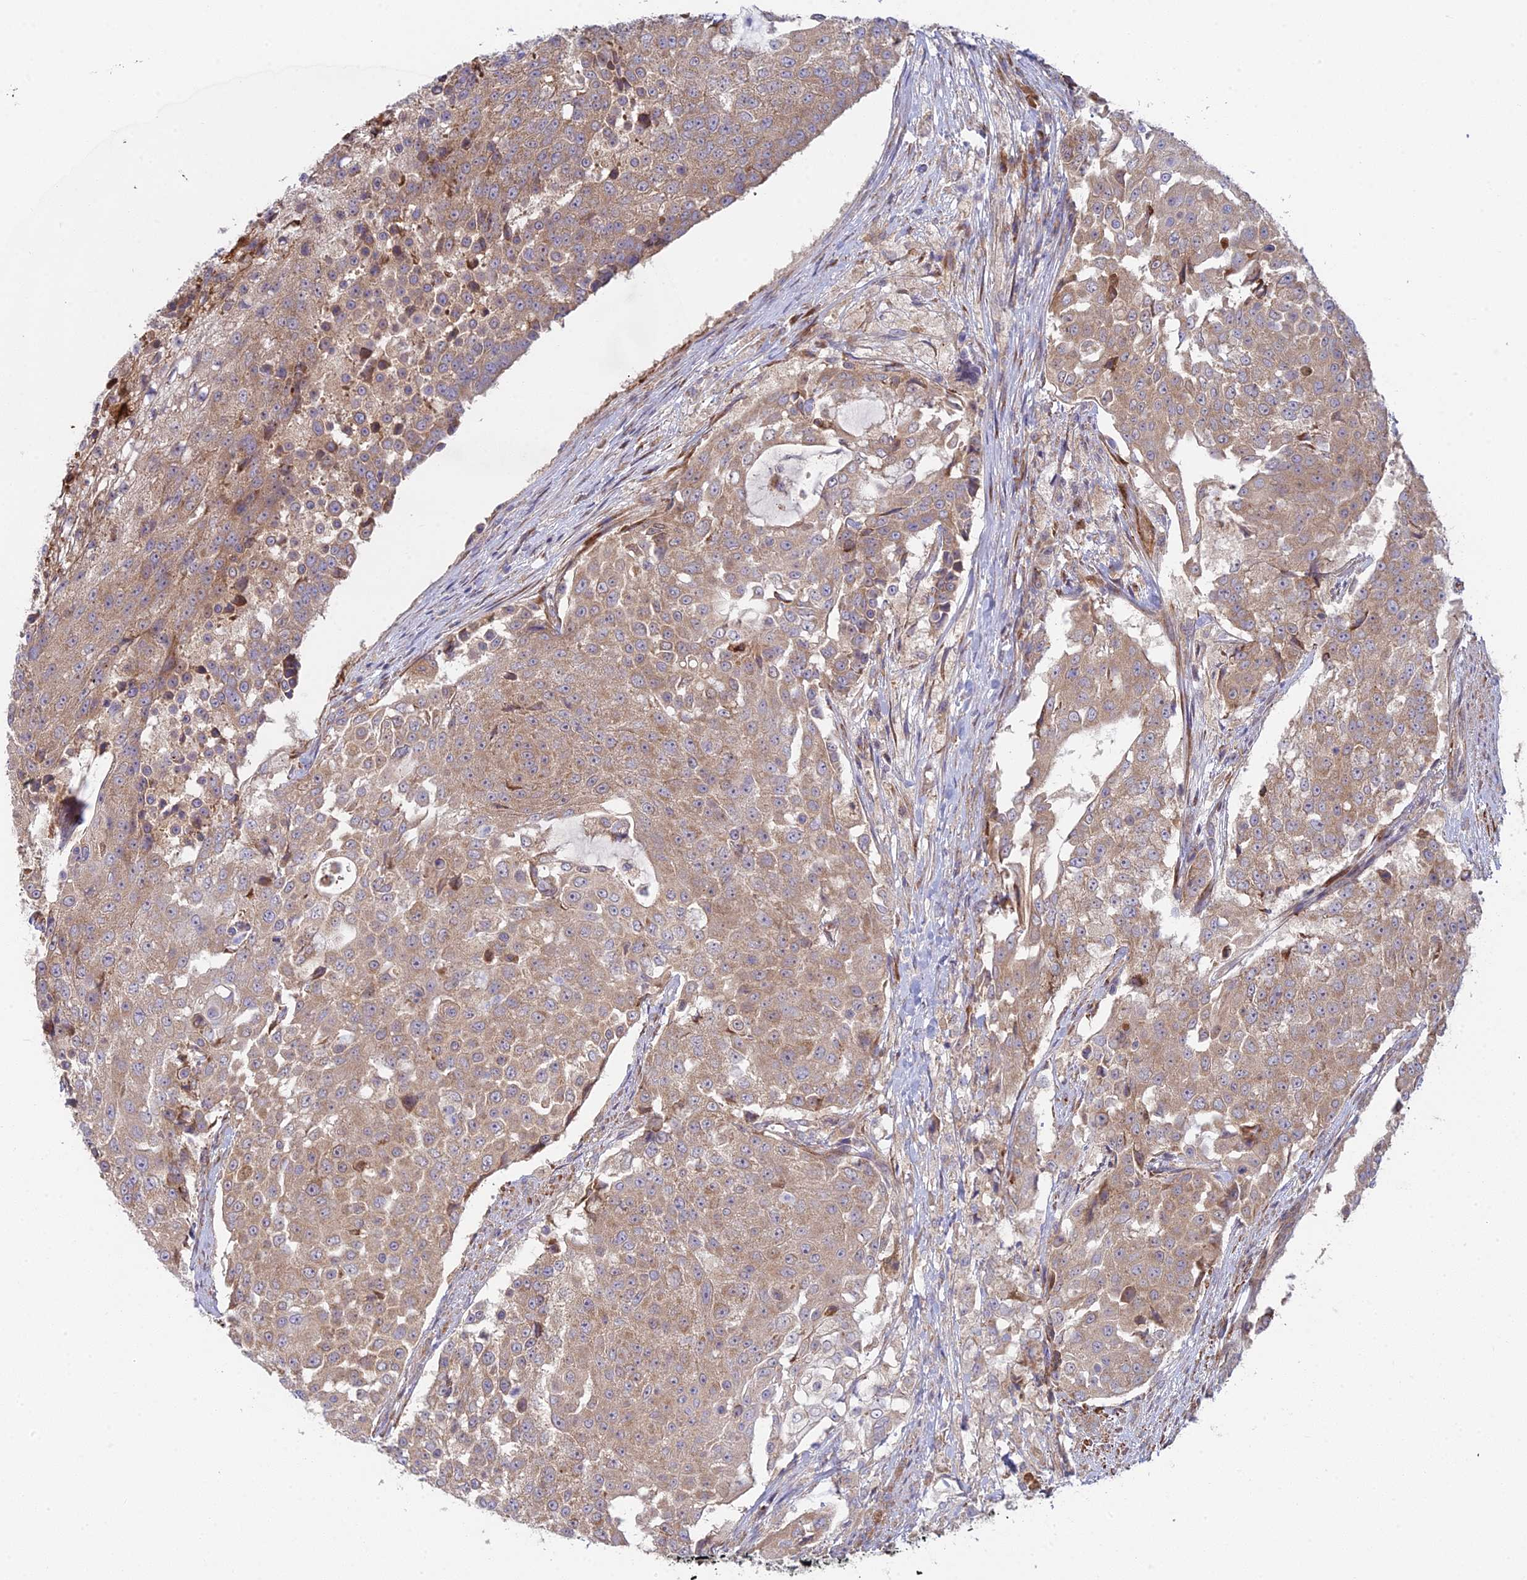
{"staining": {"intensity": "weak", "quantity": ">75%", "location": "cytoplasmic/membranous"}, "tissue": "urothelial cancer", "cell_type": "Tumor cells", "image_type": "cancer", "snomed": [{"axis": "morphology", "description": "Urothelial carcinoma, High grade"}, {"axis": "topography", "description": "Urinary bladder"}], "caption": "Urothelial carcinoma (high-grade) tissue demonstrates weak cytoplasmic/membranous staining in about >75% of tumor cells", "gene": "INCA1", "patient": {"sex": "female", "age": 63}}